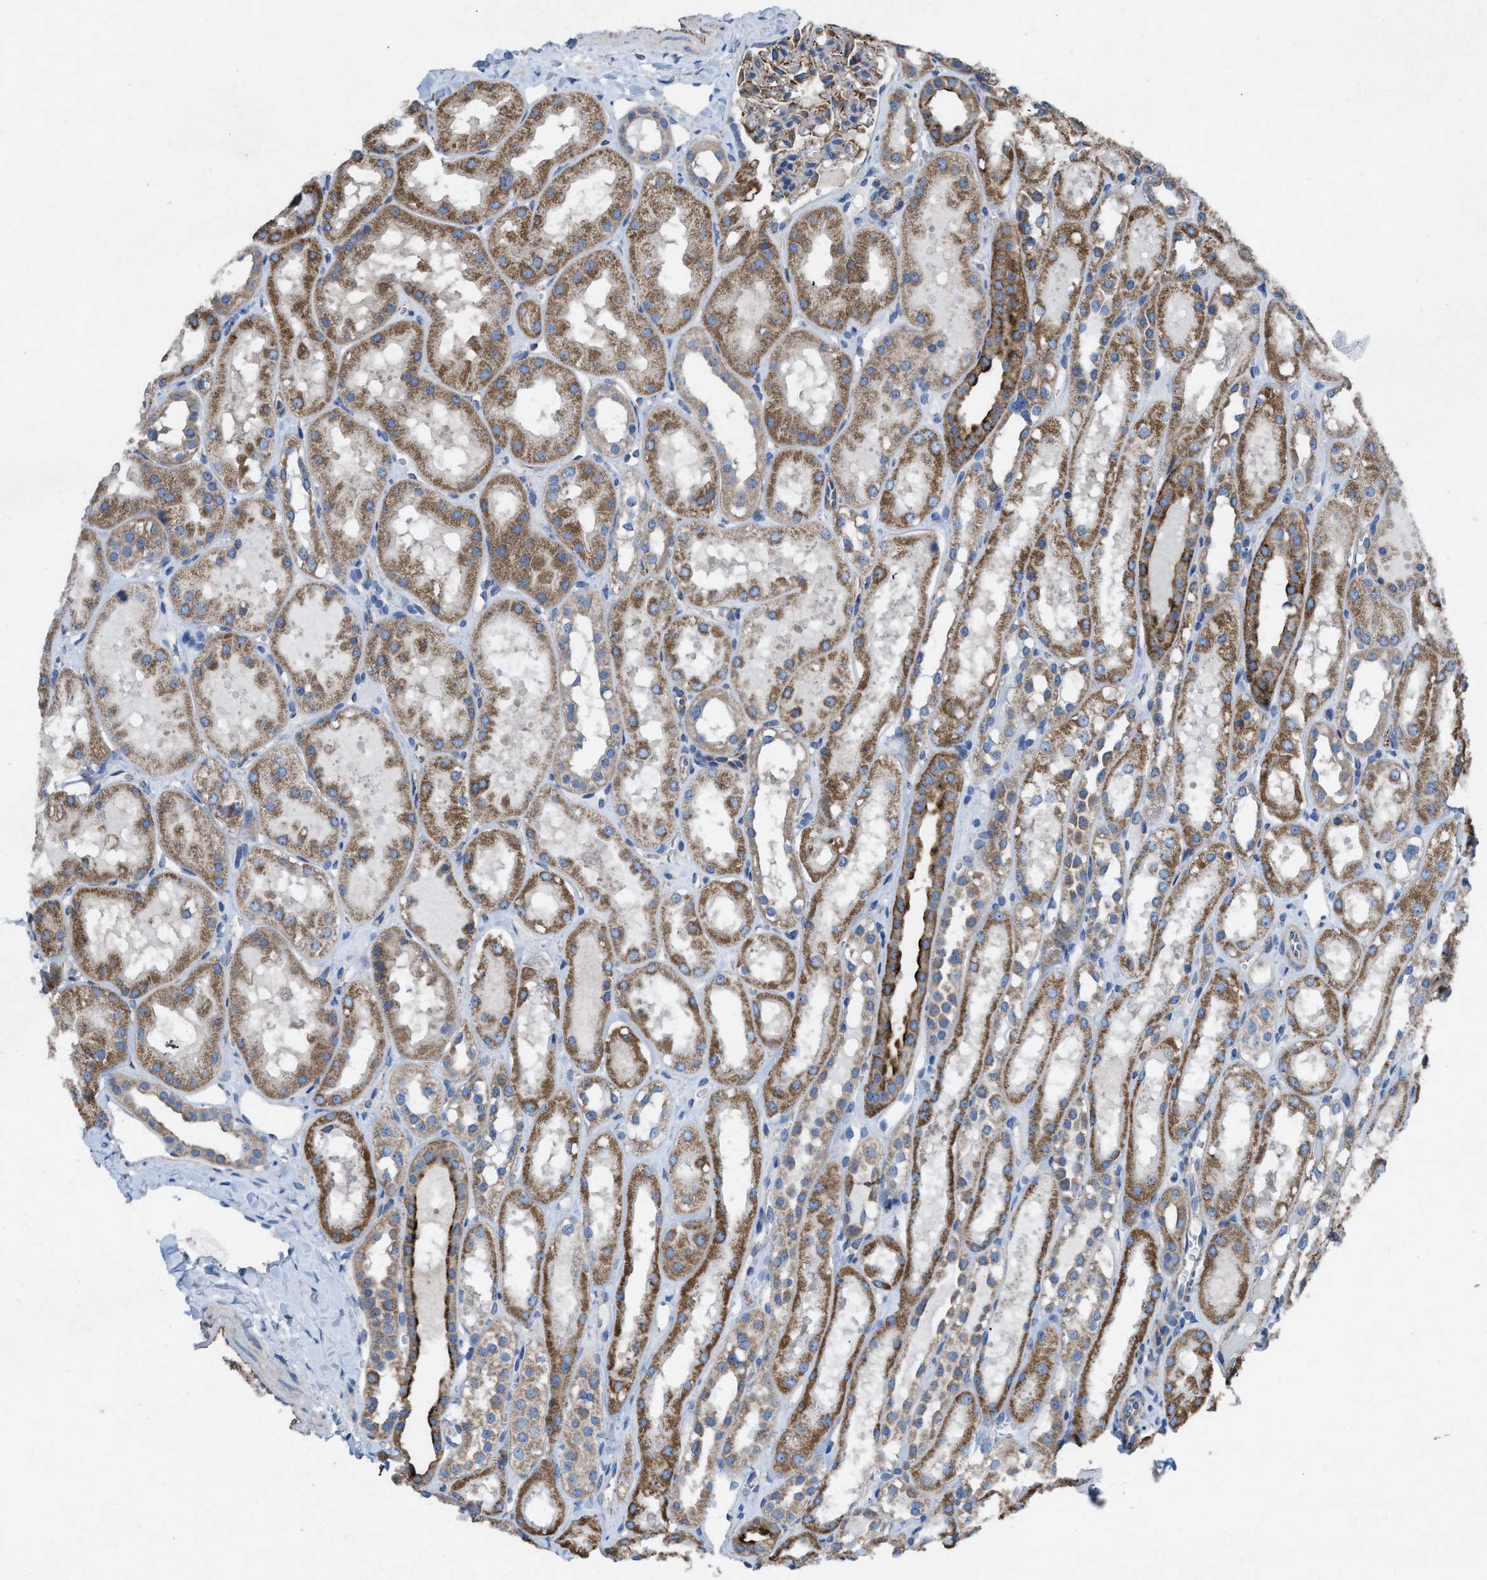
{"staining": {"intensity": "moderate", "quantity": "25%-75%", "location": "cytoplasmic/membranous"}, "tissue": "kidney", "cell_type": "Cells in glomeruli", "image_type": "normal", "snomed": [{"axis": "morphology", "description": "Normal tissue, NOS"}, {"axis": "topography", "description": "Kidney"}, {"axis": "topography", "description": "Urinary bladder"}], "caption": "DAB immunohistochemical staining of benign human kidney demonstrates moderate cytoplasmic/membranous protein positivity in about 25%-75% of cells in glomeruli. The staining is performed using DAB (3,3'-diaminobenzidine) brown chromogen to label protein expression. The nuclei are counter-stained blue using hematoxylin.", "gene": "DOLPP1", "patient": {"sex": "male", "age": 16}}